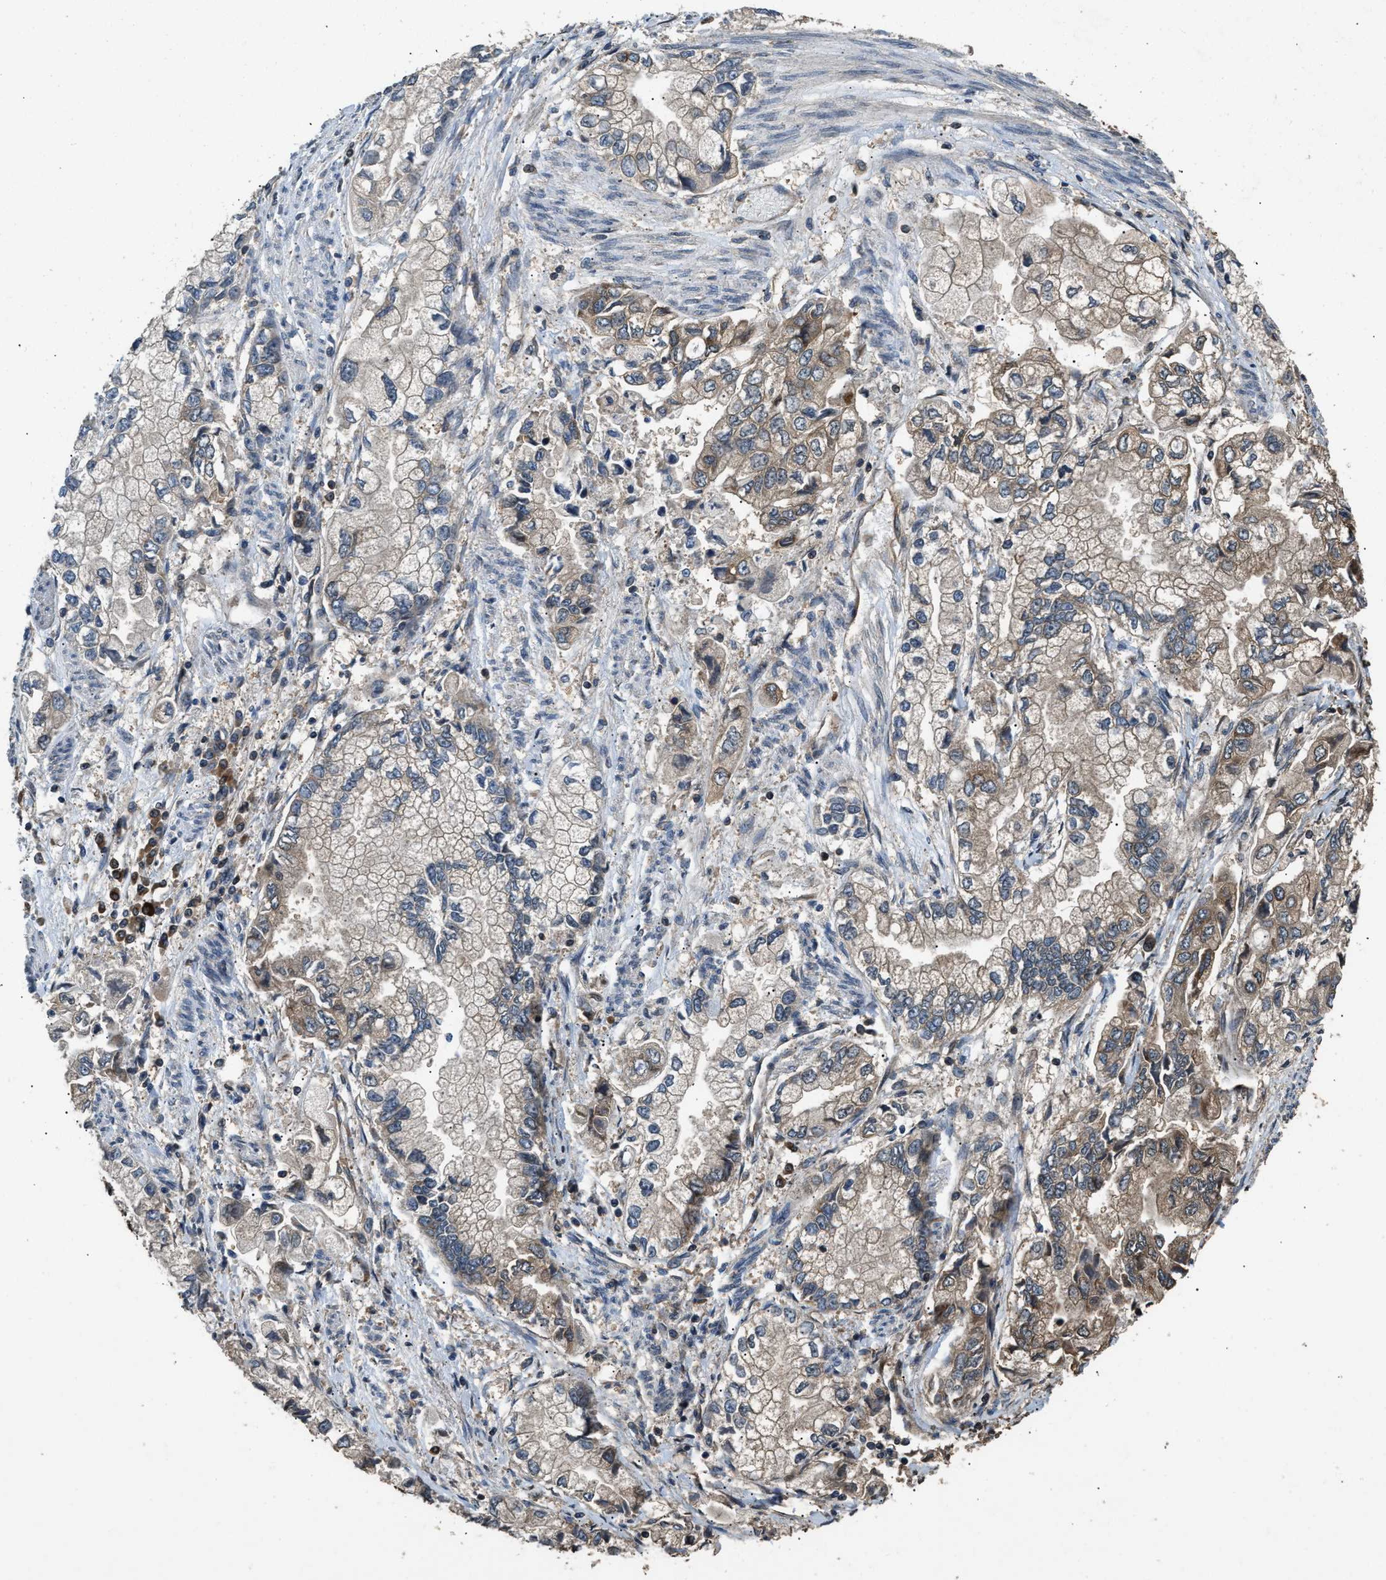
{"staining": {"intensity": "weak", "quantity": "<25%", "location": "cytoplasmic/membranous"}, "tissue": "stomach cancer", "cell_type": "Tumor cells", "image_type": "cancer", "snomed": [{"axis": "morphology", "description": "Normal tissue, NOS"}, {"axis": "morphology", "description": "Adenocarcinoma, NOS"}, {"axis": "topography", "description": "Stomach"}], "caption": "The IHC image has no significant expression in tumor cells of stomach adenocarcinoma tissue.", "gene": "DNAJC2", "patient": {"sex": "male", "age": 62}}